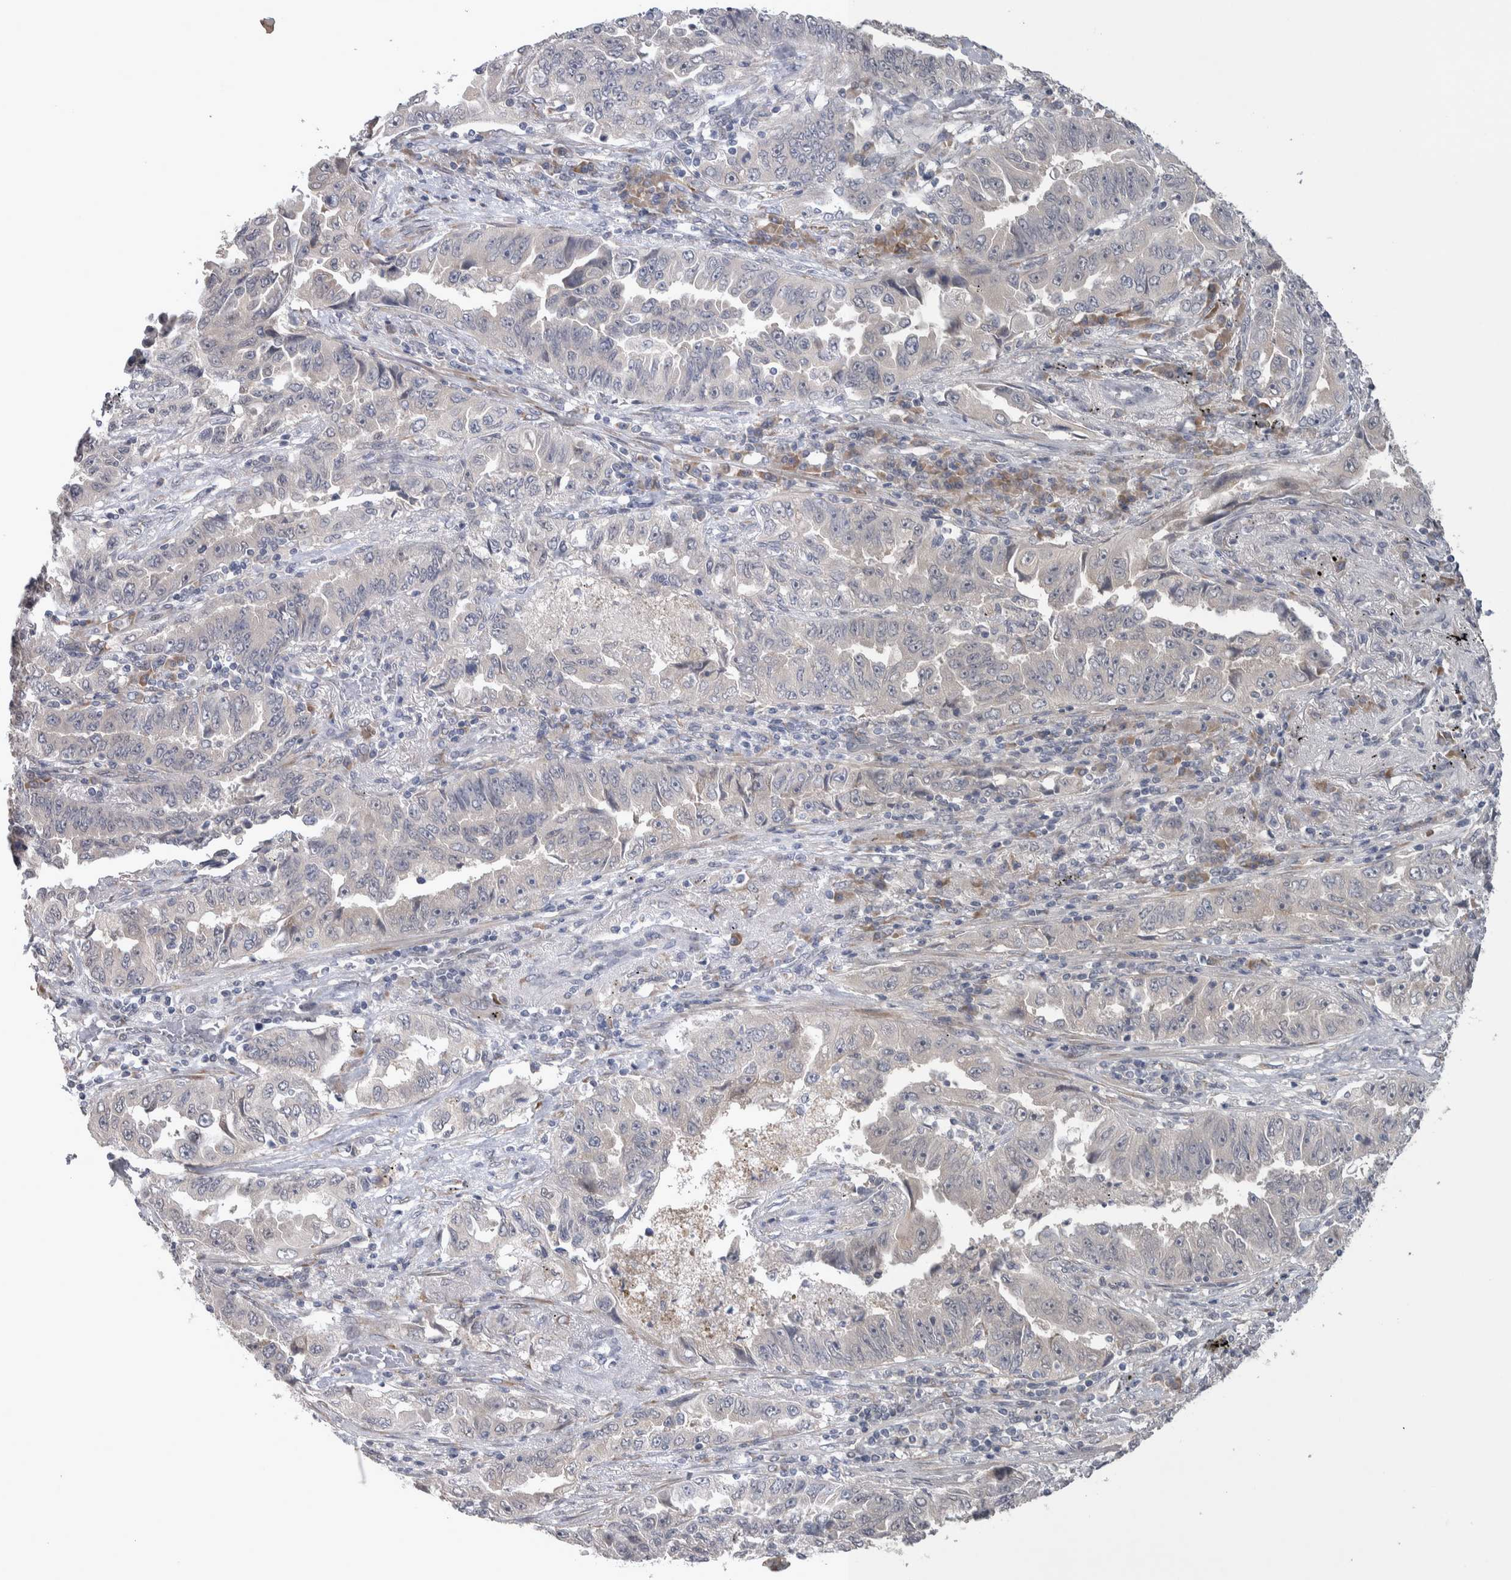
{"staining": {"intensity": "negative", "quantity": "none", "location": "none"}, "tissue": "lung cancer", "cell_type": "Tumor cells", "image_type": "cancer", "snomed": [{"axis": "morphology", "description": "Adenocarcinoma, NOS"}, {"axis": "topography", "description": "Lung"}], "caption": "IHC photomicrograph of neoplastic tissue: adenocarcinoma (lung) stained with DAB reveals no significant protein expression in tumor cells.", "gene": "CUL2", "patient": {"sex": "female", "age": 51}}